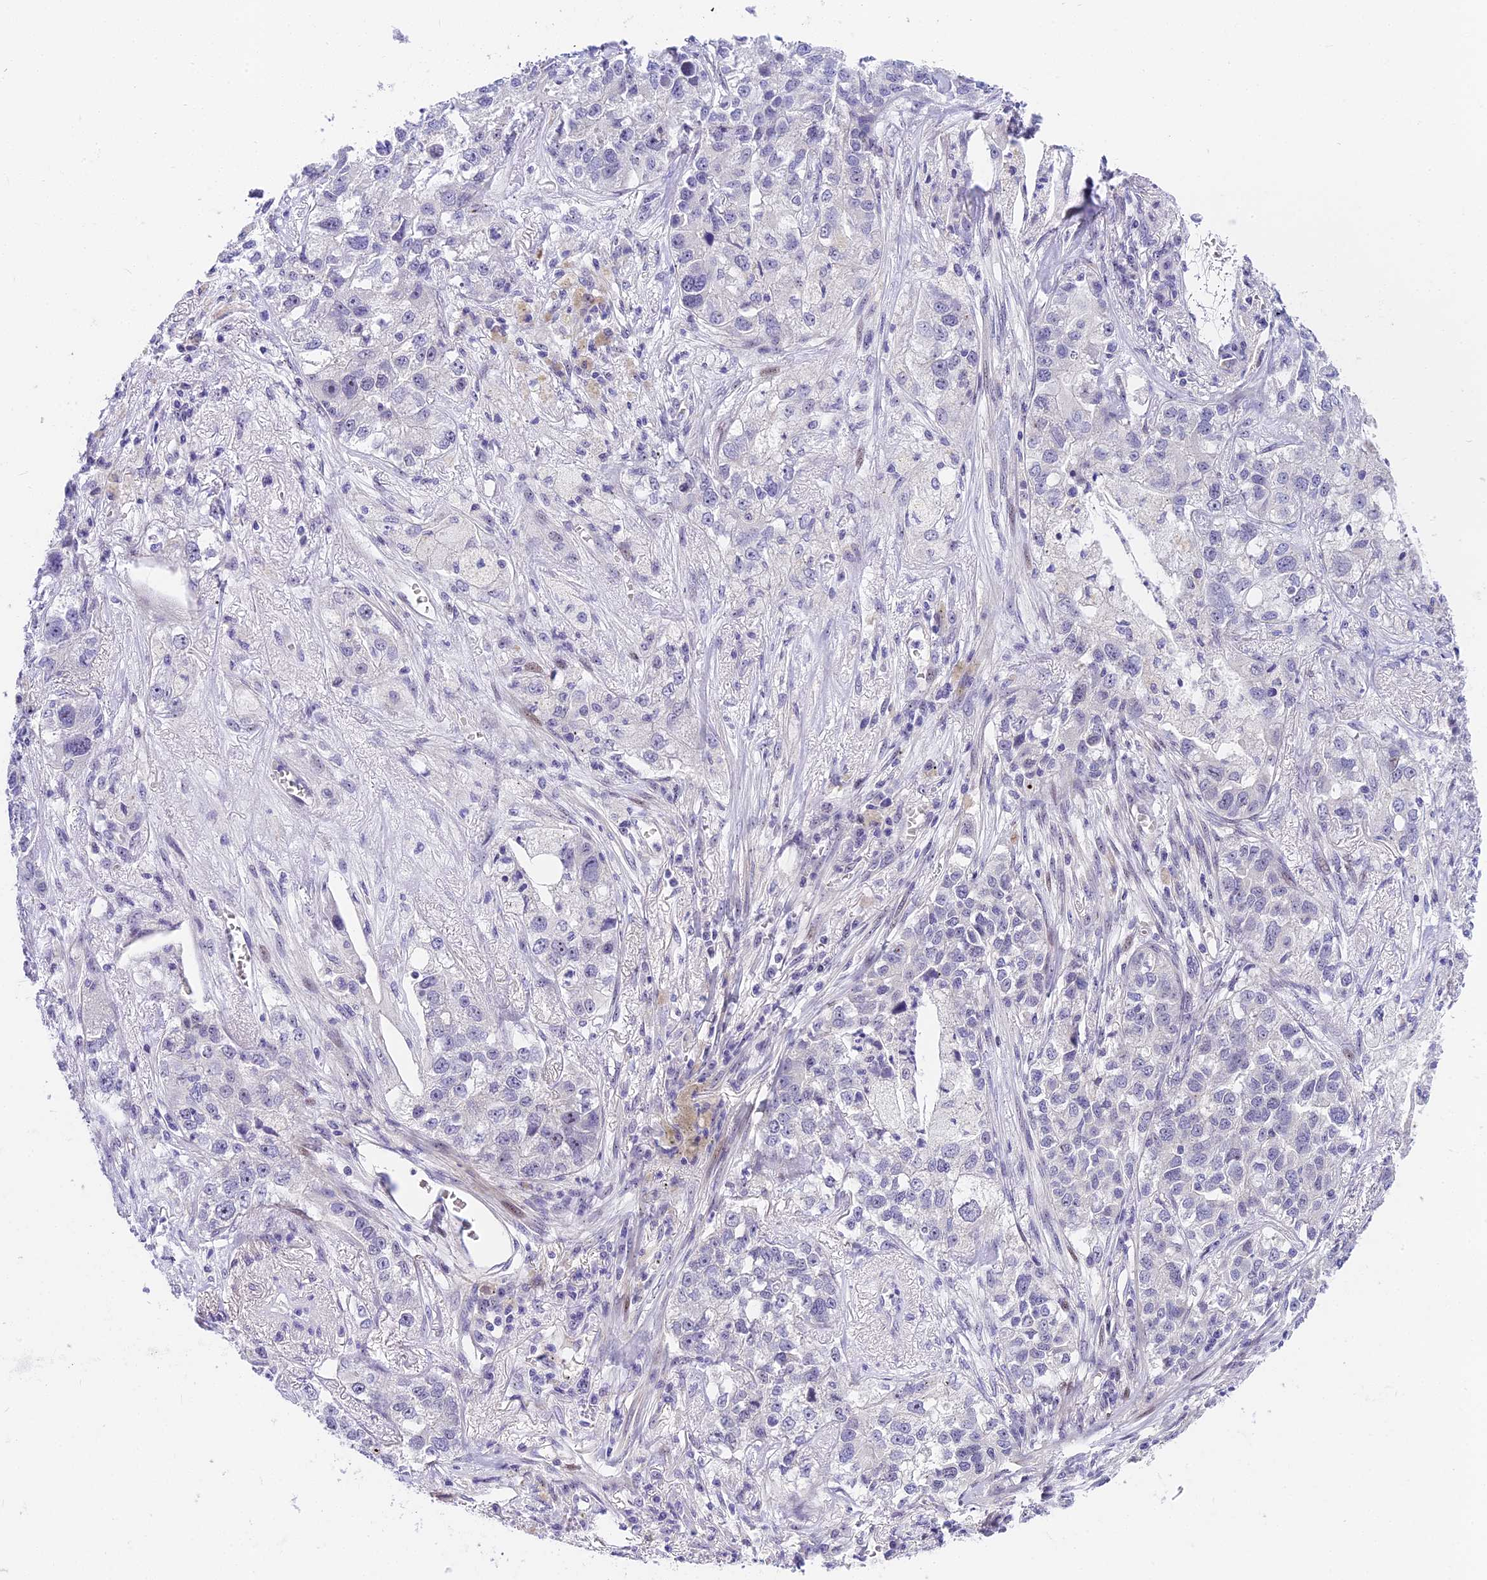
{"staining": {"intensity": "negative", "quantity": "none", "location": "none"}, "tissue": "lung cancer", "cell_type": "Tumor cells", "image_type": "cancer", "snomed": [{"axis": "morphology", "description": "Adenocarcinoma, NOS"}, {"axis": "topography", "description": "Lung"}], "caption": "Tumor cells show no significant protein staining in lung cancer.", "gene": "MIDN", "patient": {"sex": "male", "age": 49}}